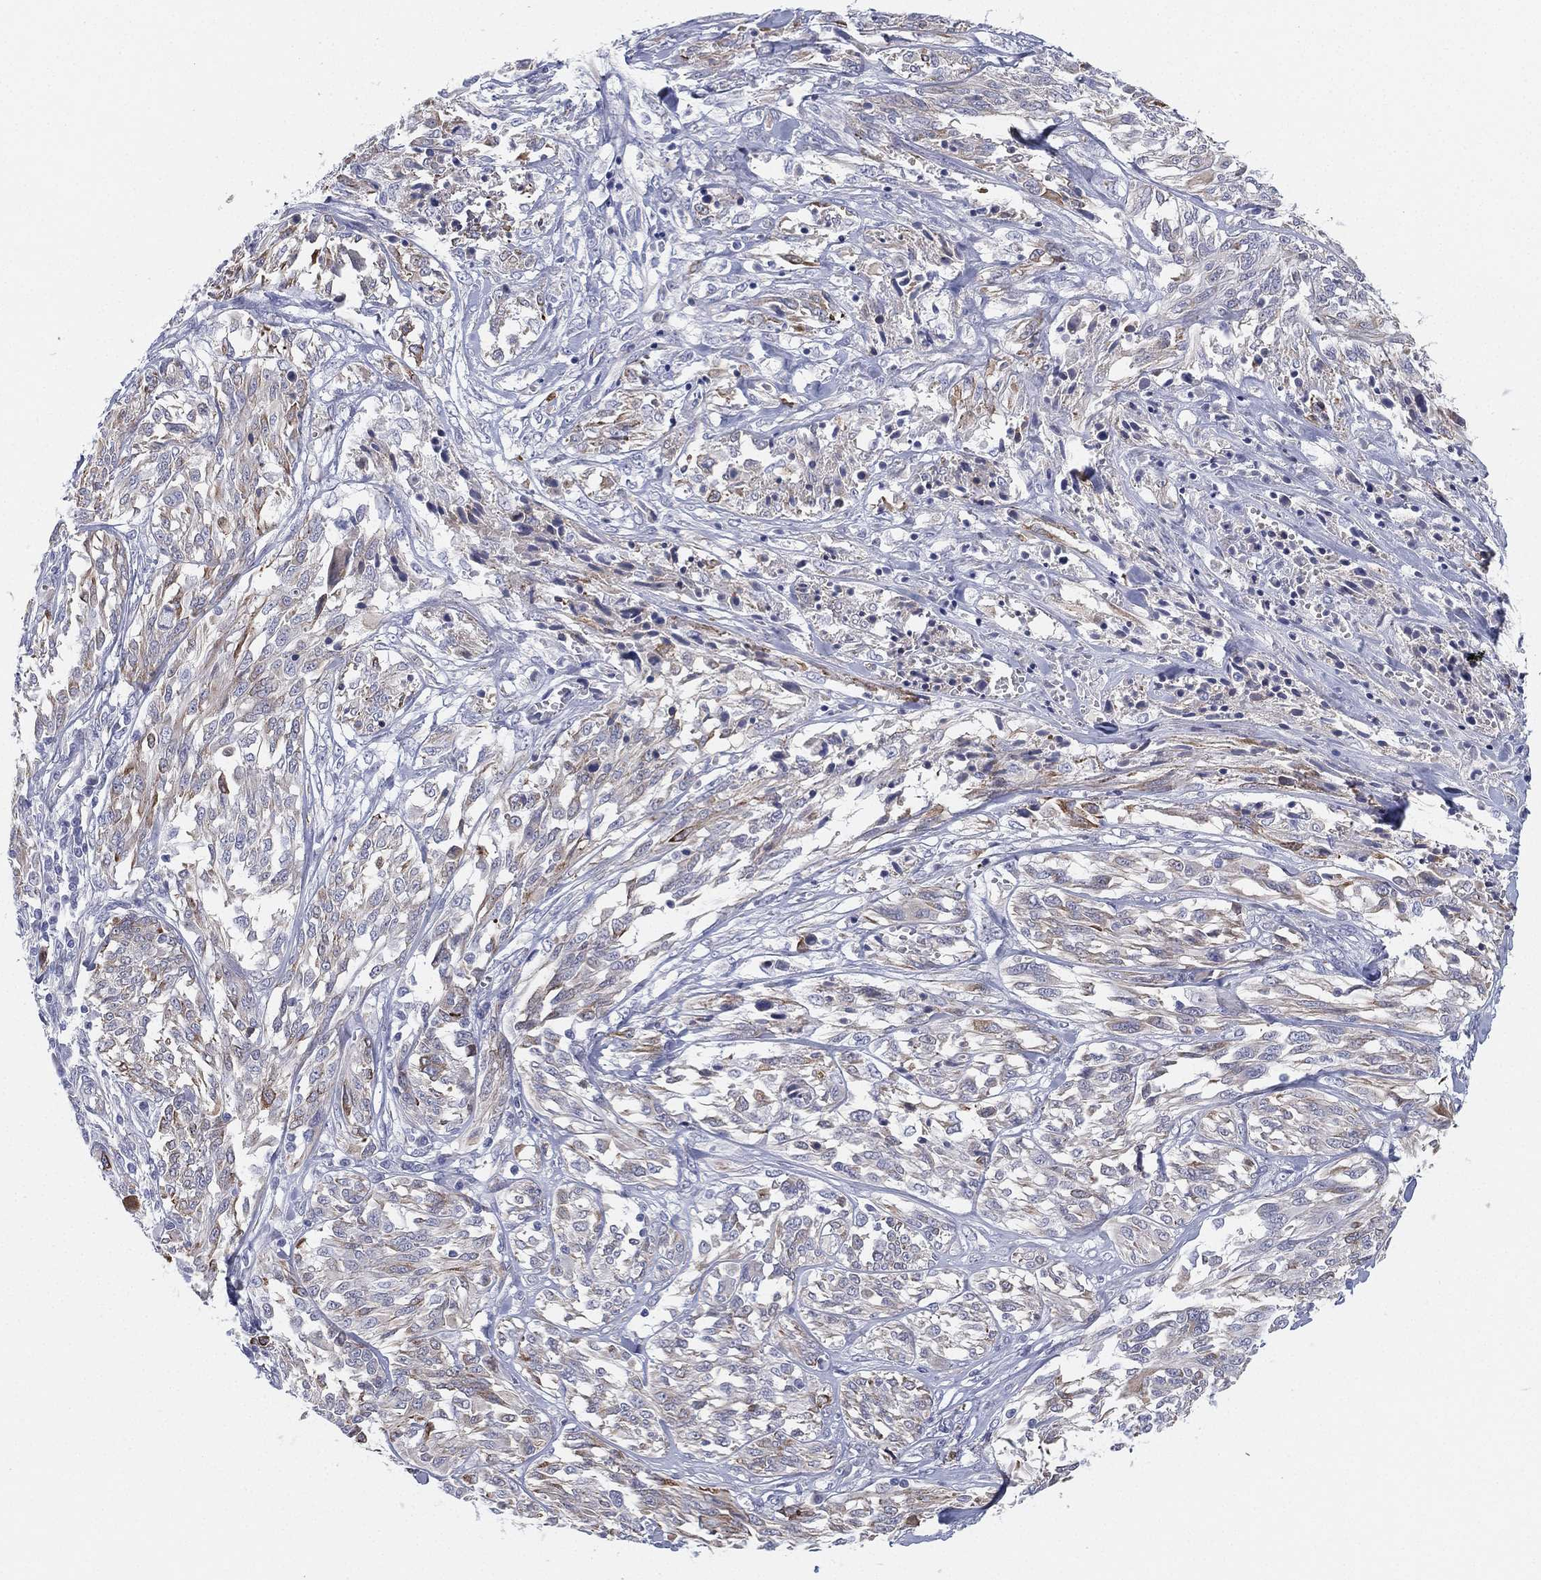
{"staining": {"intensity": "moderate", "quantity": "<25%", "location": "cytoplasmic/membranous"}, "tissue": "melanoma", "cell_type": "Tumor cells", "image_type": "cancer", "snomed": [{"axis": "morphology", "description": "Malignant melanoma, NOS"}, {"axis": "topography", "description": "Skin"}], "caption": "IHC (DAB (3,3'-diaminobenzidine)) staining of malignant melanoma displays moderate cytoplasmic/membranous protein staining in approximately <25% of tumor cells.", "gene": "MLF1", "patient": {"sex": "female", "age": 91}}